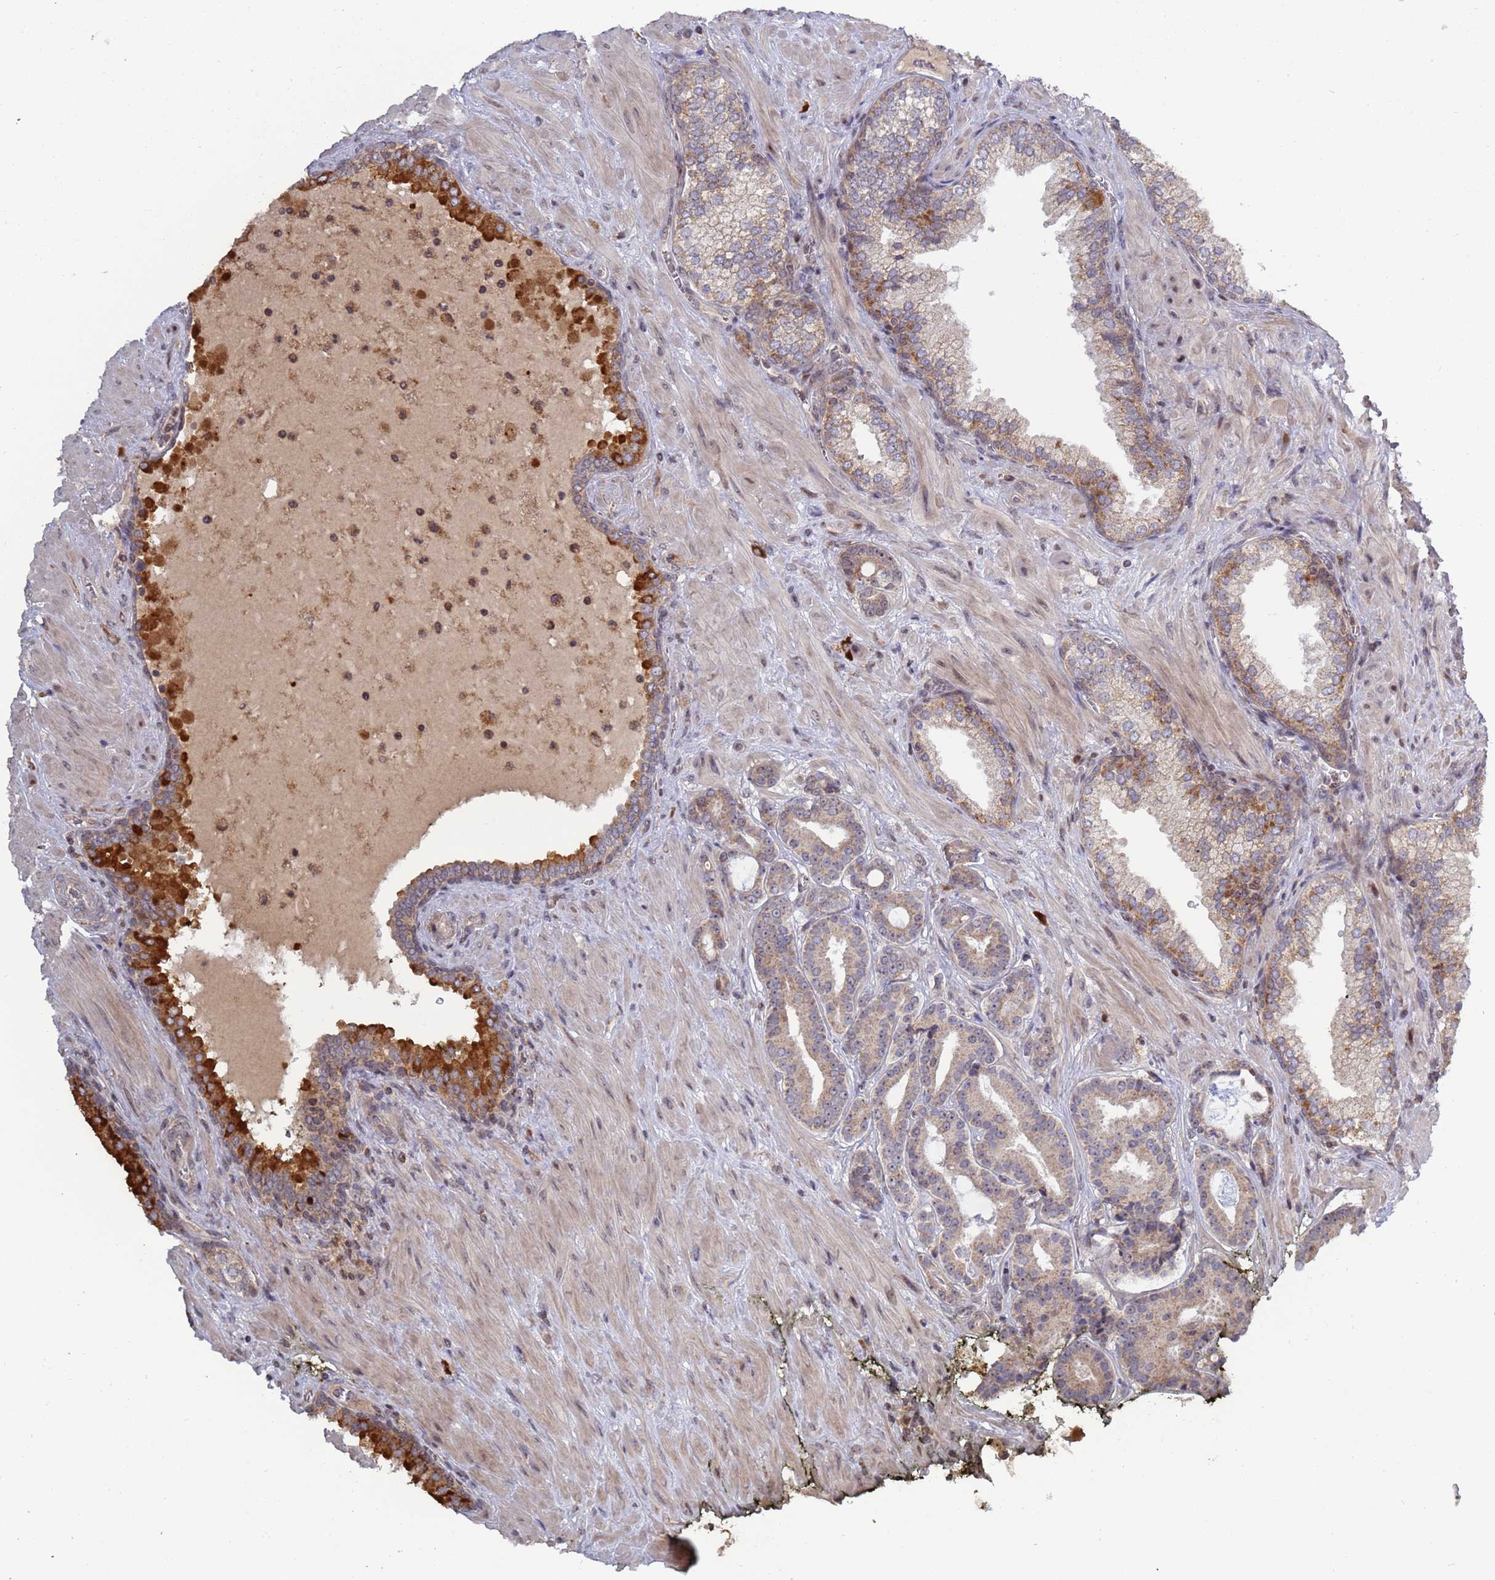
{"staining": {"intensity": "weak", "quantity": "25%-75%", "location": "cytoplasmic/membranous"}, "tissue": "prostate cancer", "cell_type": "Tumor cells", "image_type": "cancer", "snomed": [{"axis": "morphology", "description": "Adenocarcinoma, High grade"}, {"axis": "topography", "description": "Prostate"}], "caption": "IHC image of human prostate cancer stained for a protein (brown), which shows low levels of weak cytoplasmic/membranous staining in approximately 25%-75% of tumor cells.", "gene": "RCOR2", "patient": {"sex": "male", "age": 55}}